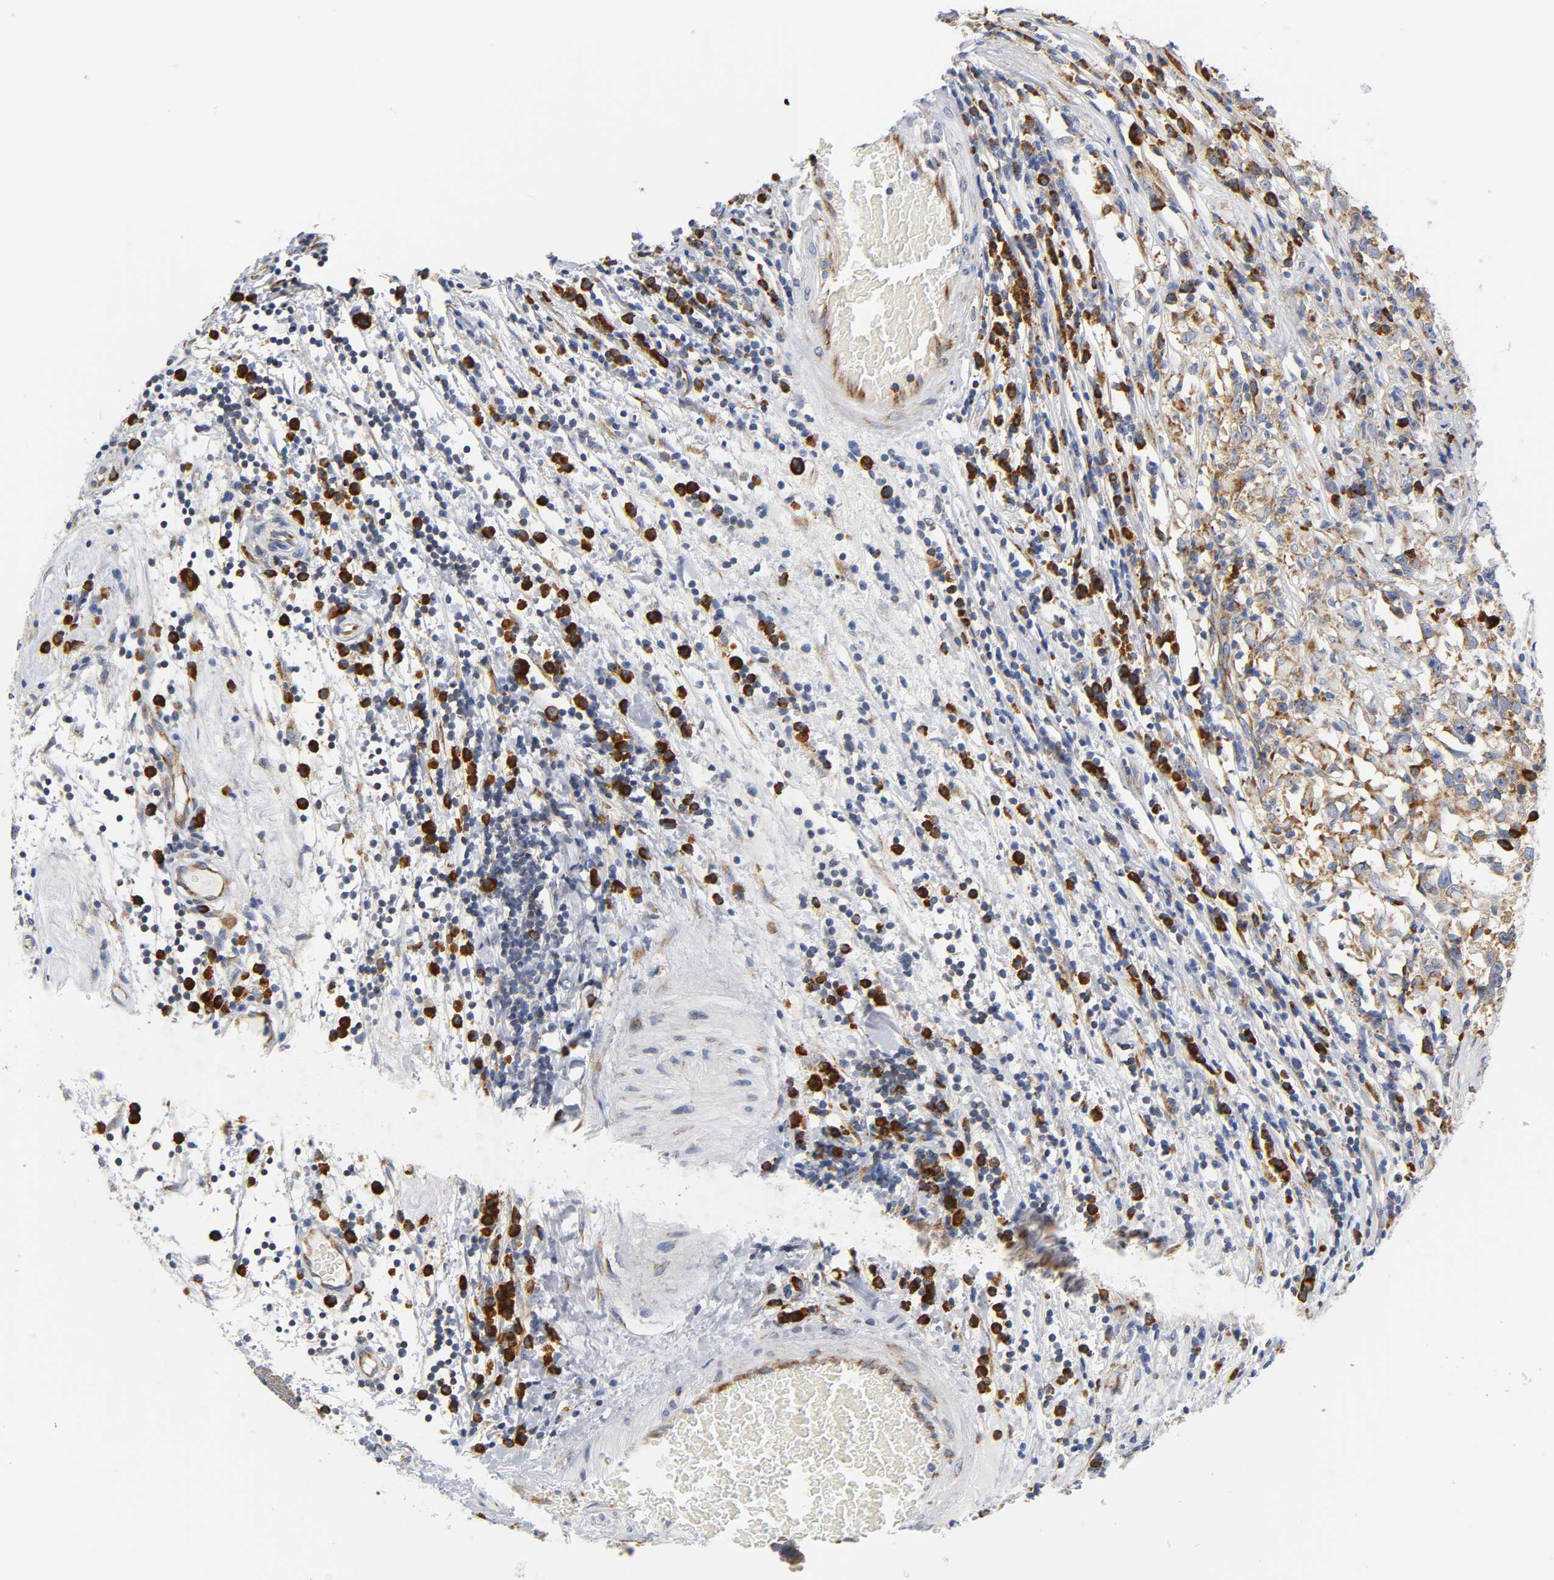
{"staining": {"intensity": "moderate", "quantity": "25%-75%", "location": "cytoplasmic/membranous"}, "tissue": "testis cancer", "cell_type": "Tumor cells", "image_type": "cancer", "snomed": [{"axis": "morphology", "description": "Seminoma, NOS"}, {"axis": "topography", "description": "Testis"}], "caption": "Immunohistochemical staining of testis cancer demonstrates moderate cytoplasmic/membranous protein staining in about 25%-75% of tumor cells.", "gene": "REL", "patient": {"sex": "male", "age": 43}}